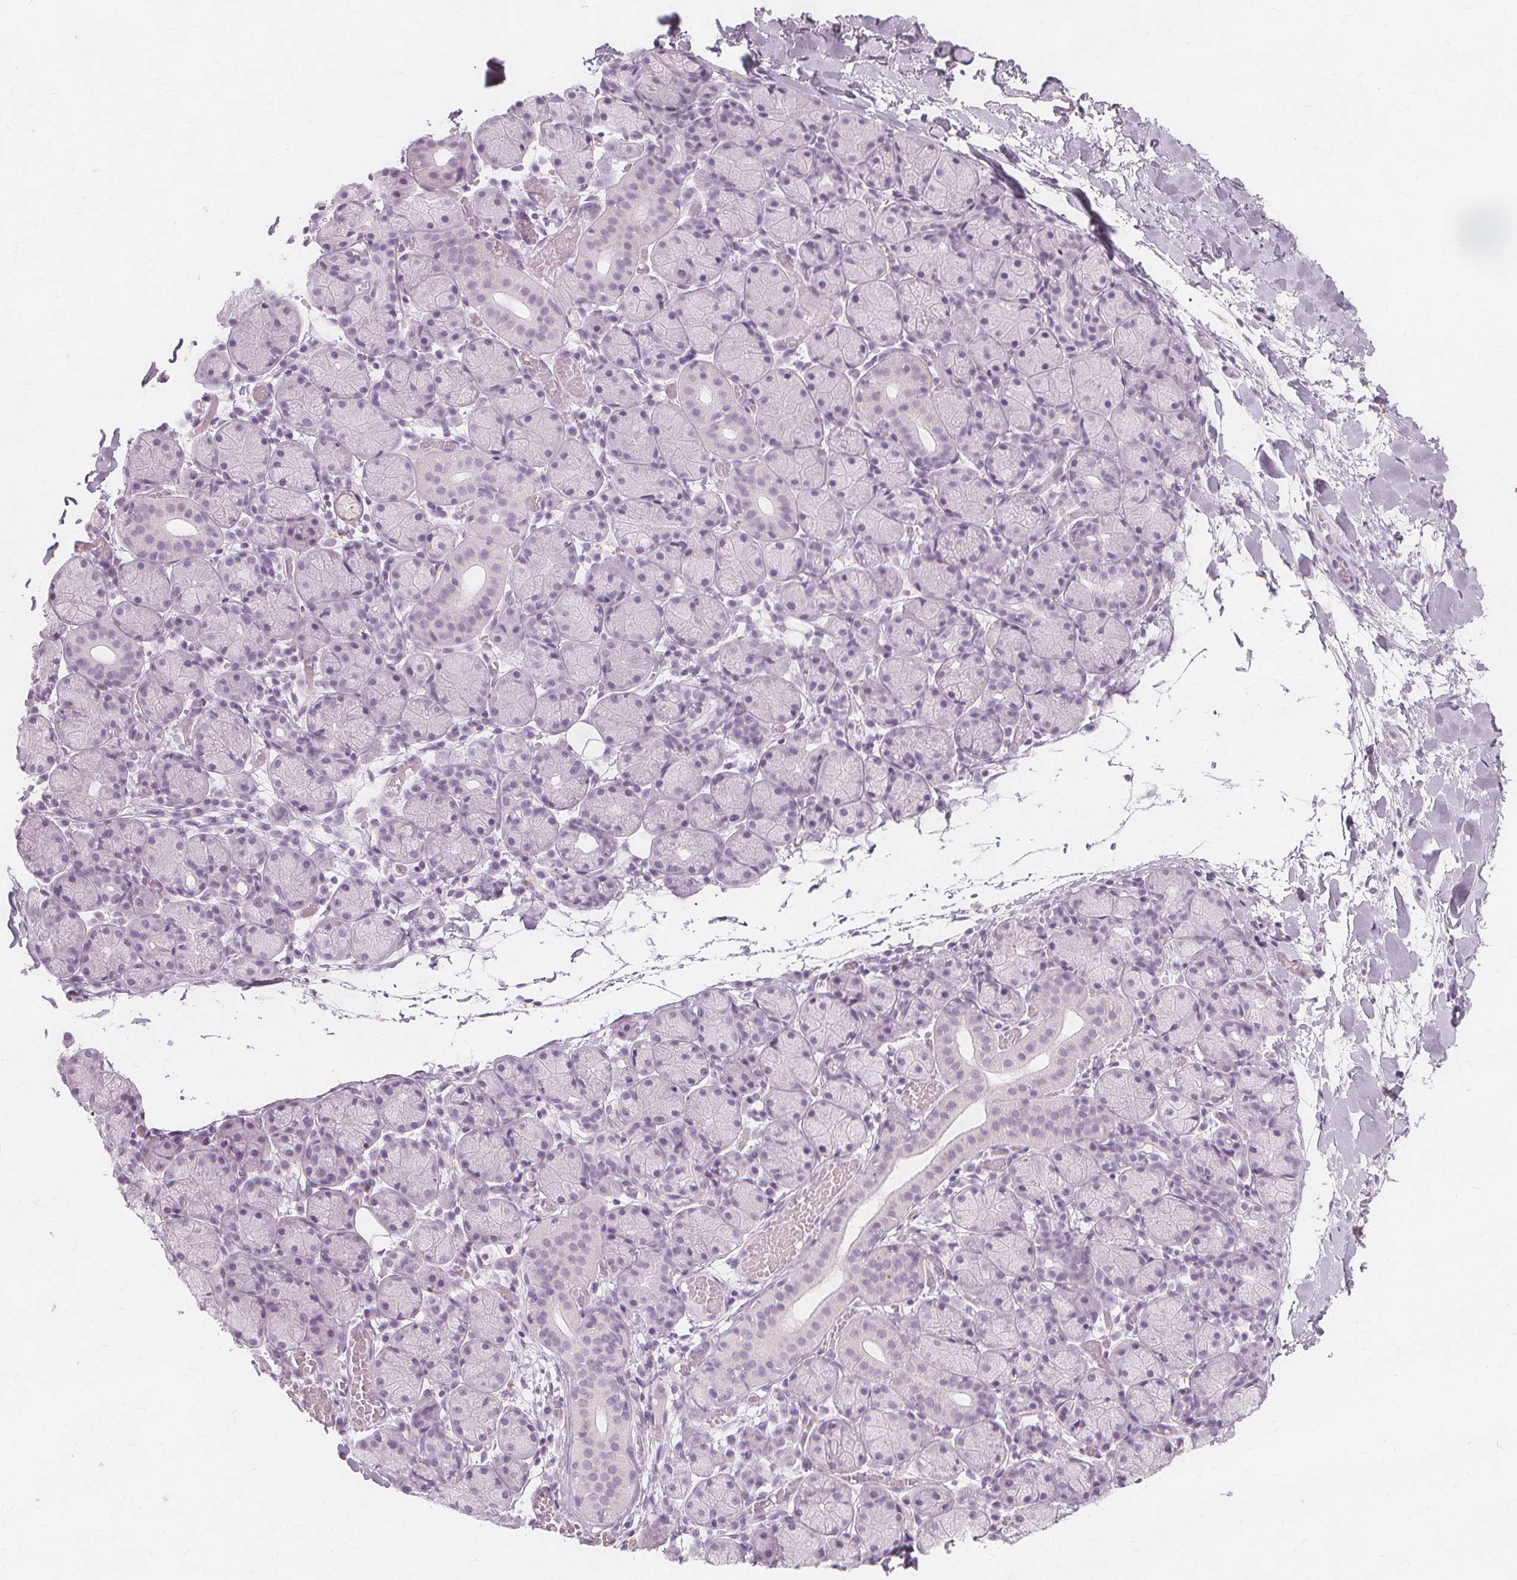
{"staining": {"intensity": "negative", "quantity": "none", "location": "none"}, "tissue": "salivary gland", "cell_type": "Glandular cells", "image_type": "normal", "snomed": [{"axis": "morphology", "description": "Normal tissue, NOS"}, {"axis": "topography", "description": "Salivary gland"}], "caption": "Salivary gland stained for a protein using IHC exhibits no expression glandular cells.", "gene": "TFF1", "patient": {"sex": "female", "age": 24}}